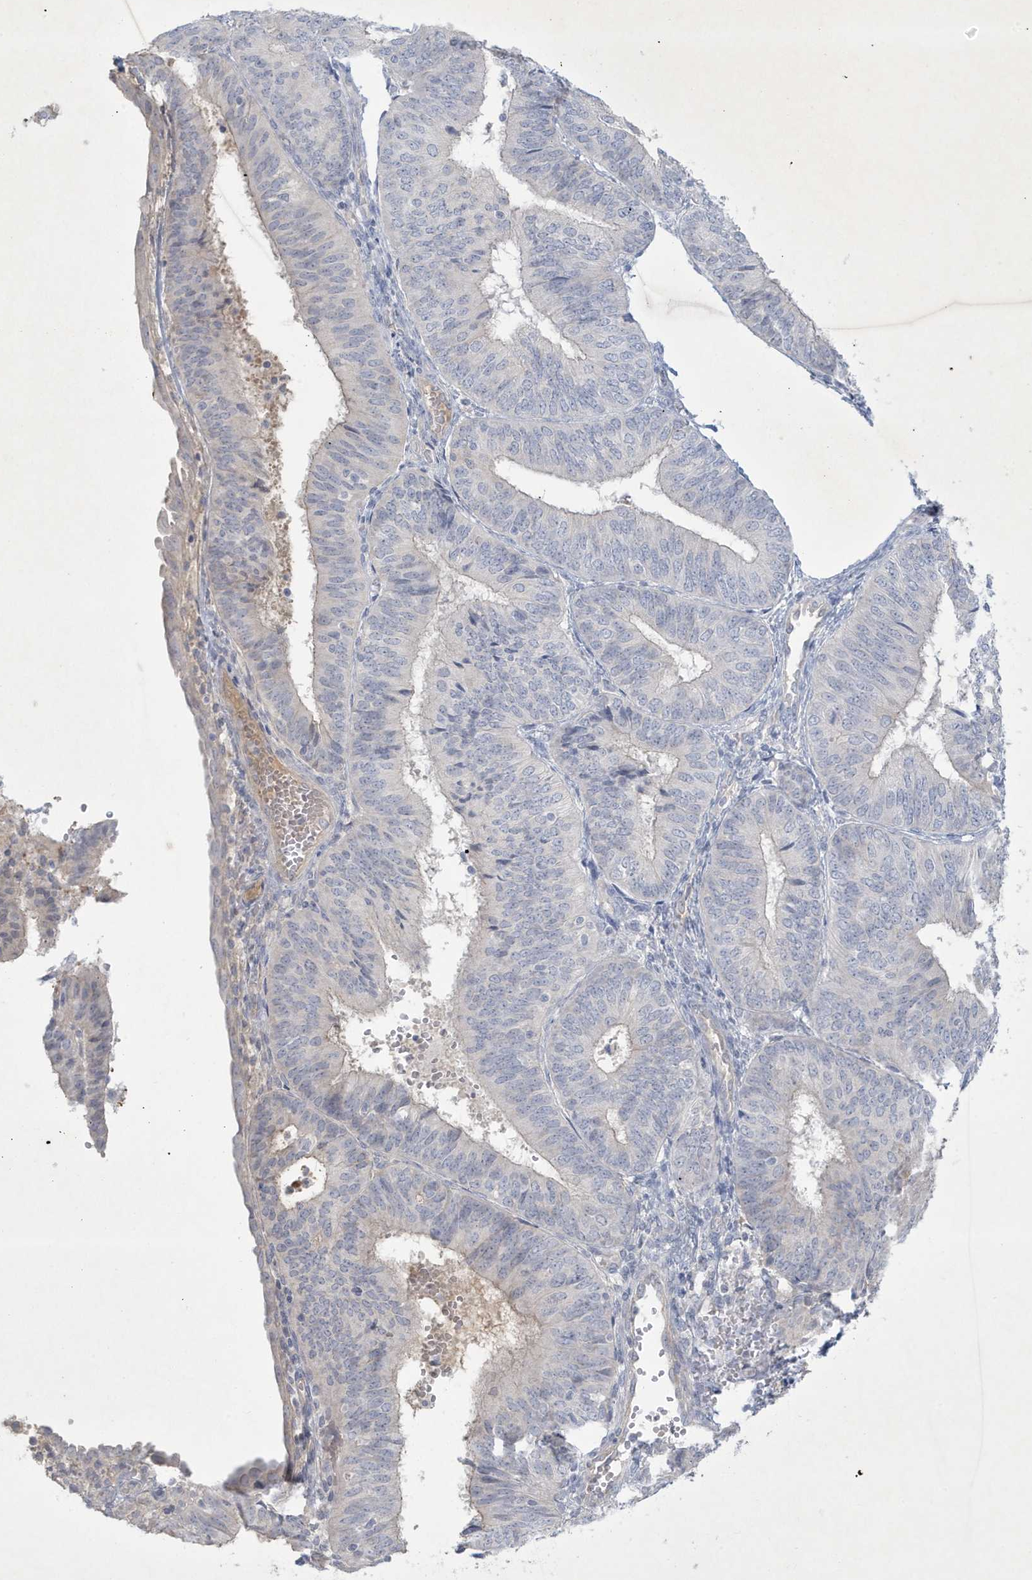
{"staining": {"intensity": "negative", "quantity": "none", "location": "none"}, "tissue": "endometrial cancer", "cell_type": "Tumor cells", "image_type": "cancer", "snomed": [{"axis": "morphology", "description": "Adenocarcinoma, NOS"}, {"axis": "topography", "description": "Endometrium"}], "caption": "IHC micrograph of neoplastic tissue: endometrial cancer stained with DAB (3,3'-diaminobenzidine) displays no significant protein expression in tumor cells.", "gene": "CCDC24", "patient": {"sex": "female", "age": 58}}